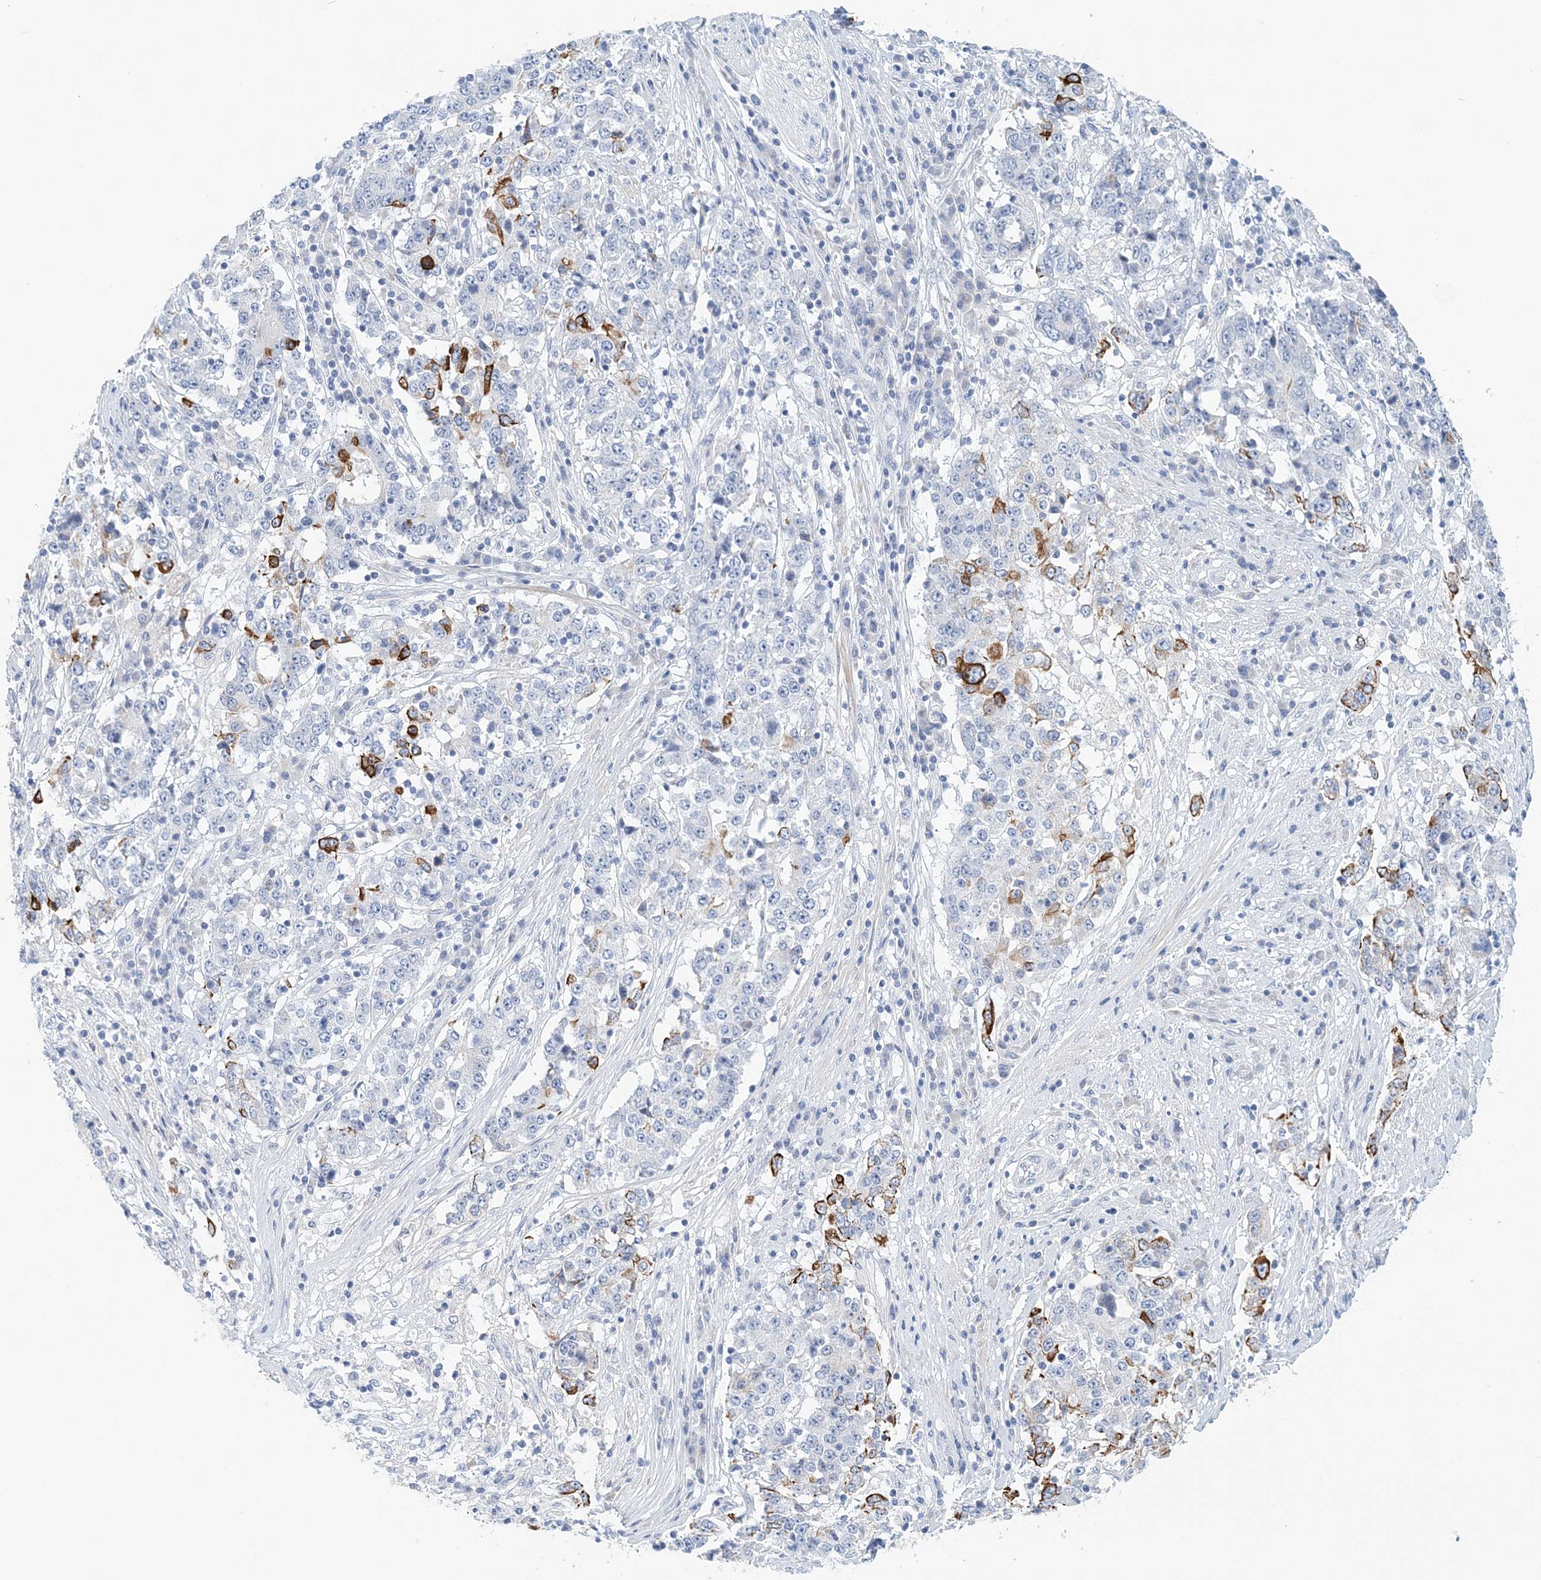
{"staining": {"intensity": "strong", "quantity": "<25%", "location": "cytoplasmic/membranous"}, "tissue": "stomach cancer", "cell_type": "Tumor cells", "image_type": "cancer", "snomed": [{"axis": "morphology", "description": "Adenocarcinoma, NOS"}, {"axis": "topography", "description": "Stomach"}], "caption": "Immunohistochemistry staining of stomach cancer, which shows medium levels of strong cytoplasmic/membranous expression in about <25% of tumor cells indicating strong cytoplasmic/membranous protein staining. The staining was performed using DAB (brown) for protein detection and nuclei were counterstained in hematoxylin (blue).", "gene": "LRRIQ4", "patient": {"sex": "male", "age": 59}}